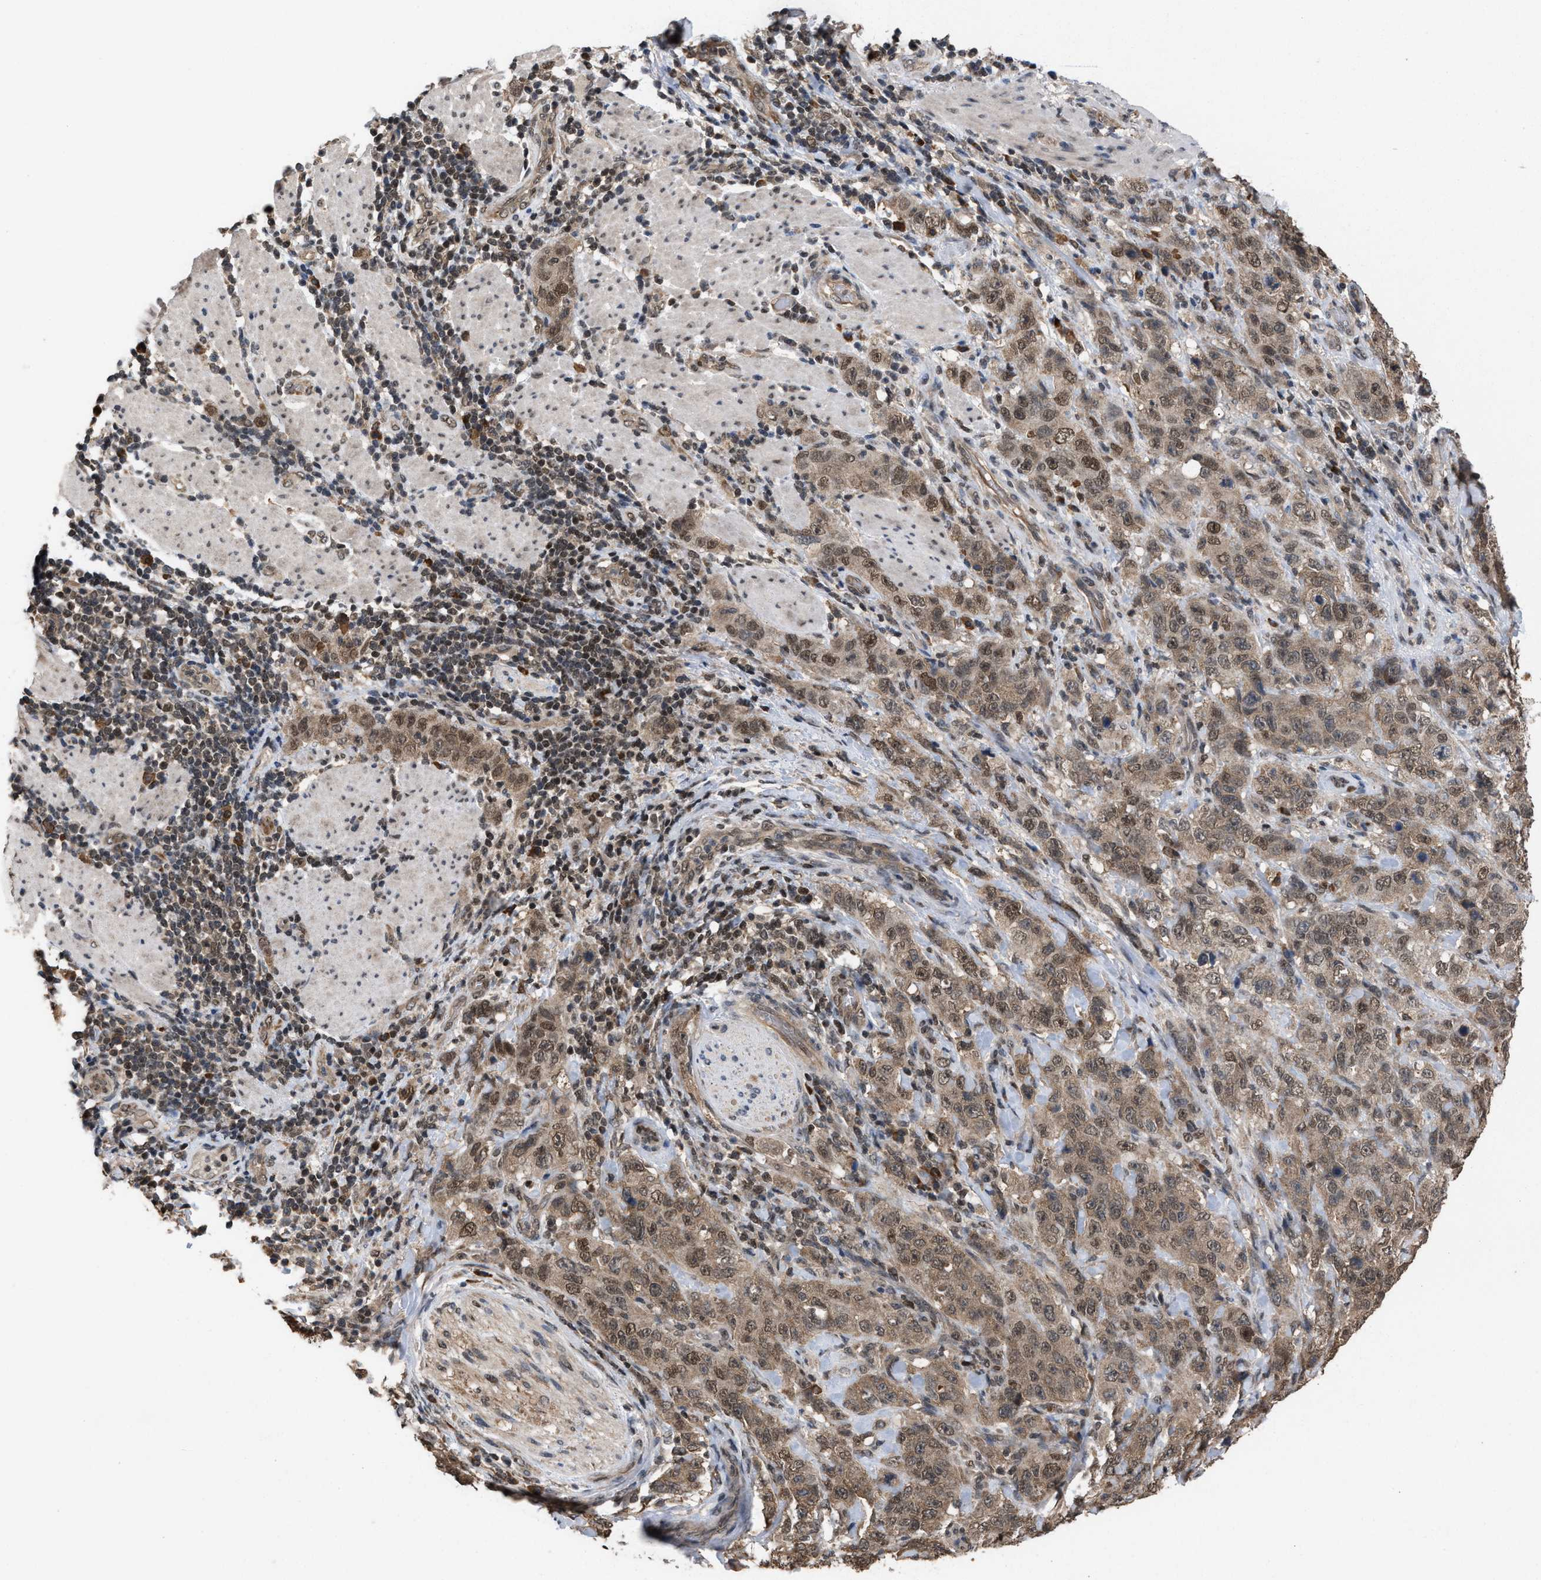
{"staining": {"intensity": "weak", "quantity": ">75%", "location": "cytoplasmic/membranous,nuclear"}, "tissue": "stomach cancer", "cell_type": "Tumor cells", "image_type": "cancer", "snomed": [{"axis": "morphology", "description": "Adenocarcinoma, NOS"}, {"axis": "topography", "description": "Stomach"}], "caption": "Adenocarcinoma (stomach) tissue exhibits weak cytoplasmic/membranous and nuclear expression in about >75% of tumor cells The staining is performed using DAB brown chromogen to label protein expression. The nuclei are counter-stained blue using hematoxylin.", "gene": "C9orf78", "patient": {"sex": "male", "age": 48}}